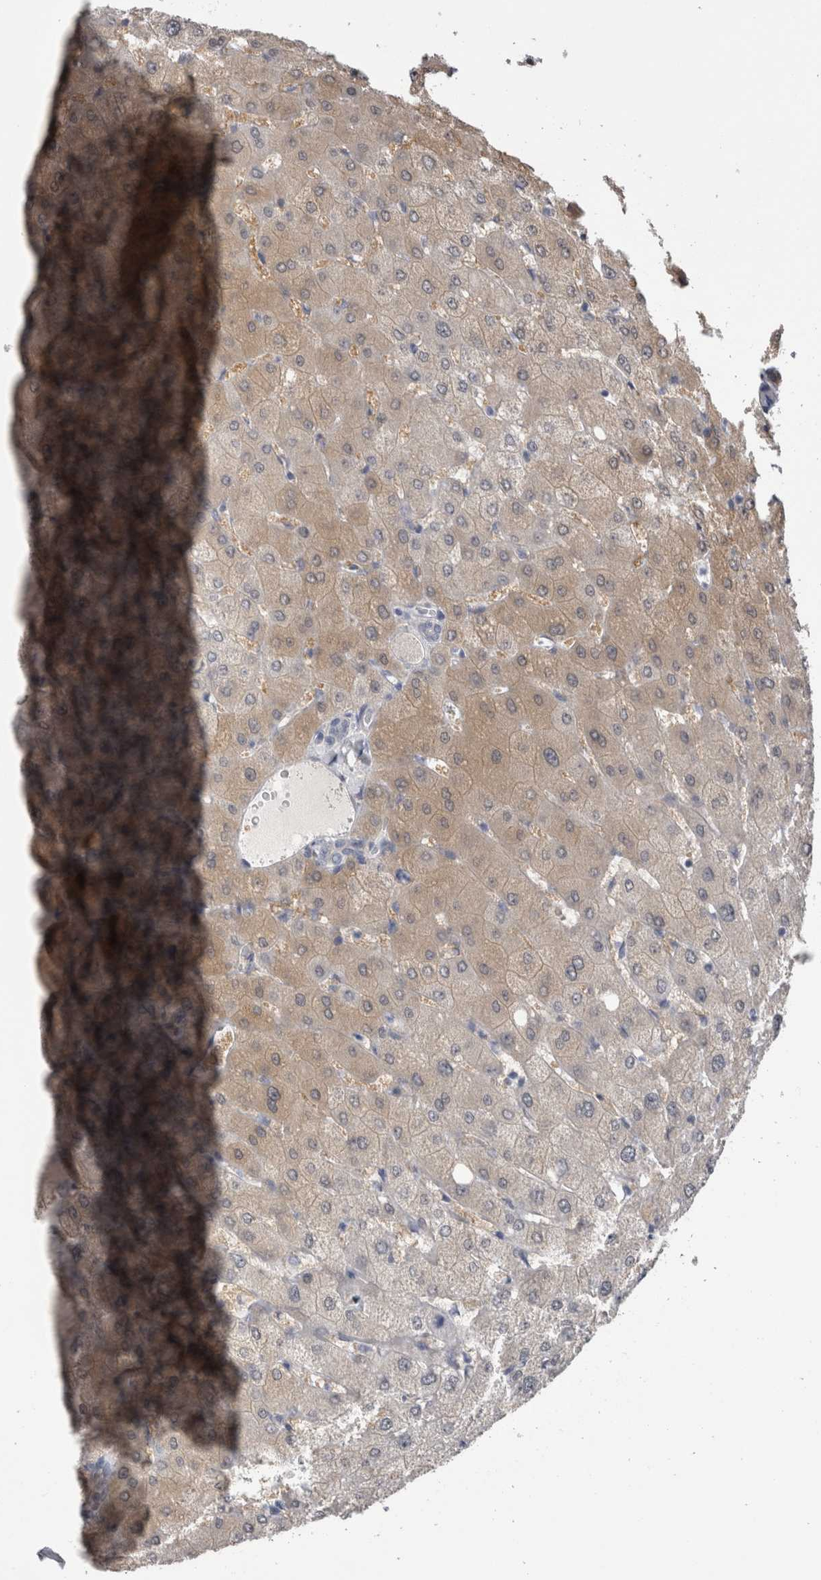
{"staining": {"intensity": "negative", "quantity": "none", "location": "none"}, "tissue": "liver", "cell_type": "Cholangiocytes", "image_type": "normal", "snomed": [{"axis": "morphology", "description": "Normal tissue, NOS"}, {"axis": "topography", "description": "Liver"}], "caption": "High power microscopy micrograph of an immunohistochemistry (IHC) image of benign liver, revealing no significant staining in cholangiocytes.", "gene": "AFMID", "patient": {"sex": "female", "age": 54}}